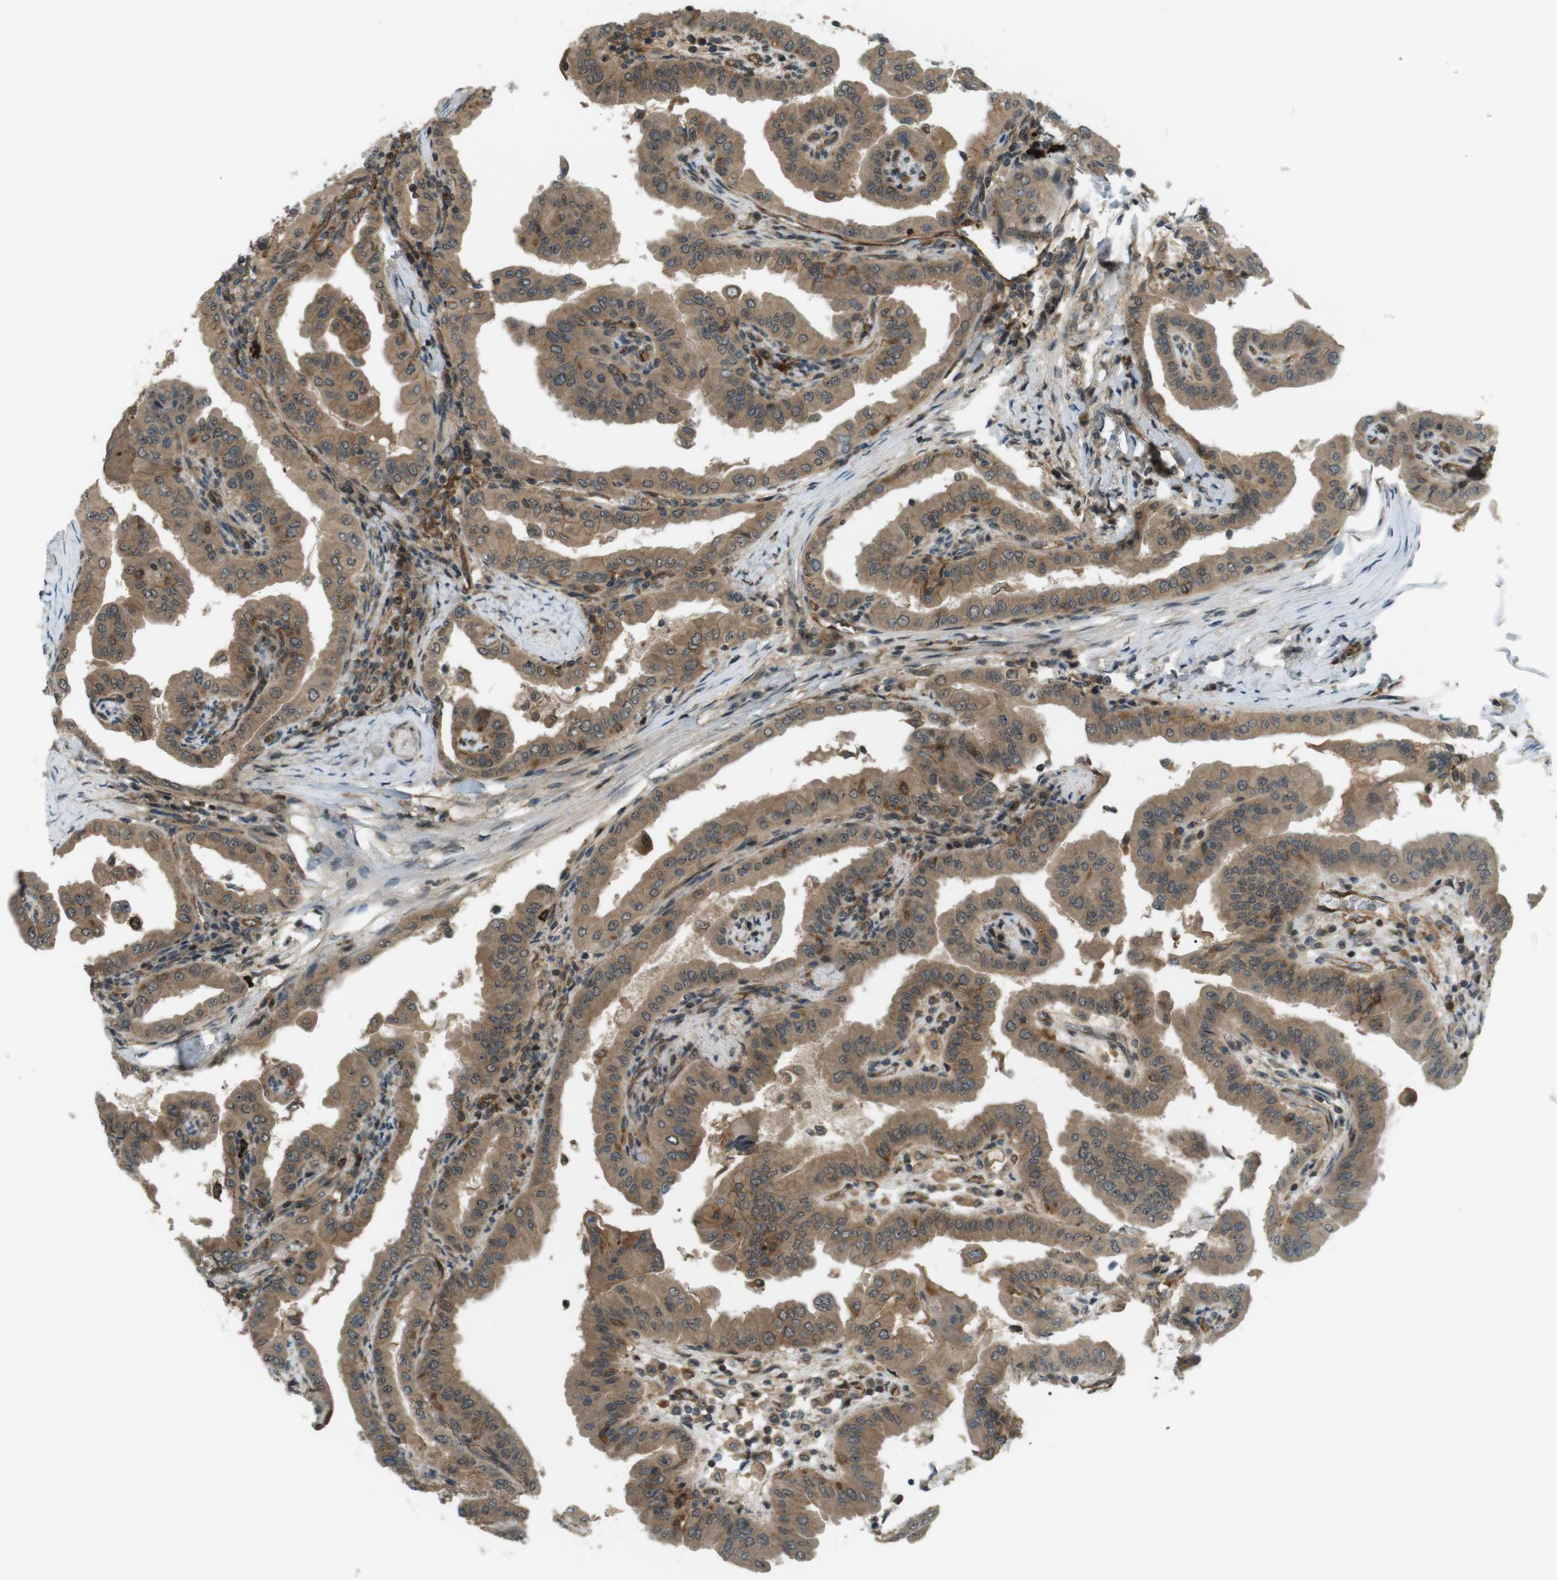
{"staining": {"intensity": "moderate", "quantity": ">75%", "location": "cytoplasmic/membranous"}, "tissue": "thyroid cancer", "cell_type": "Tumor cells", "image_type": "cancer", "snomed": [{"axis": "morphology", "description": "Papillary adenocarcinoma, NOS"}, {"axis": "topography", "description": "Thyroid gland"}], "caption": "Brown immunohistochemical staining in thyroid cancer (papillary adenocarcinoma) demonstrates moderate cytoplasmic/membranous staining in approximately >75% of tumor cells.", "gene": "TIAM2", "patient": {"sex": "male", "age": 33}}